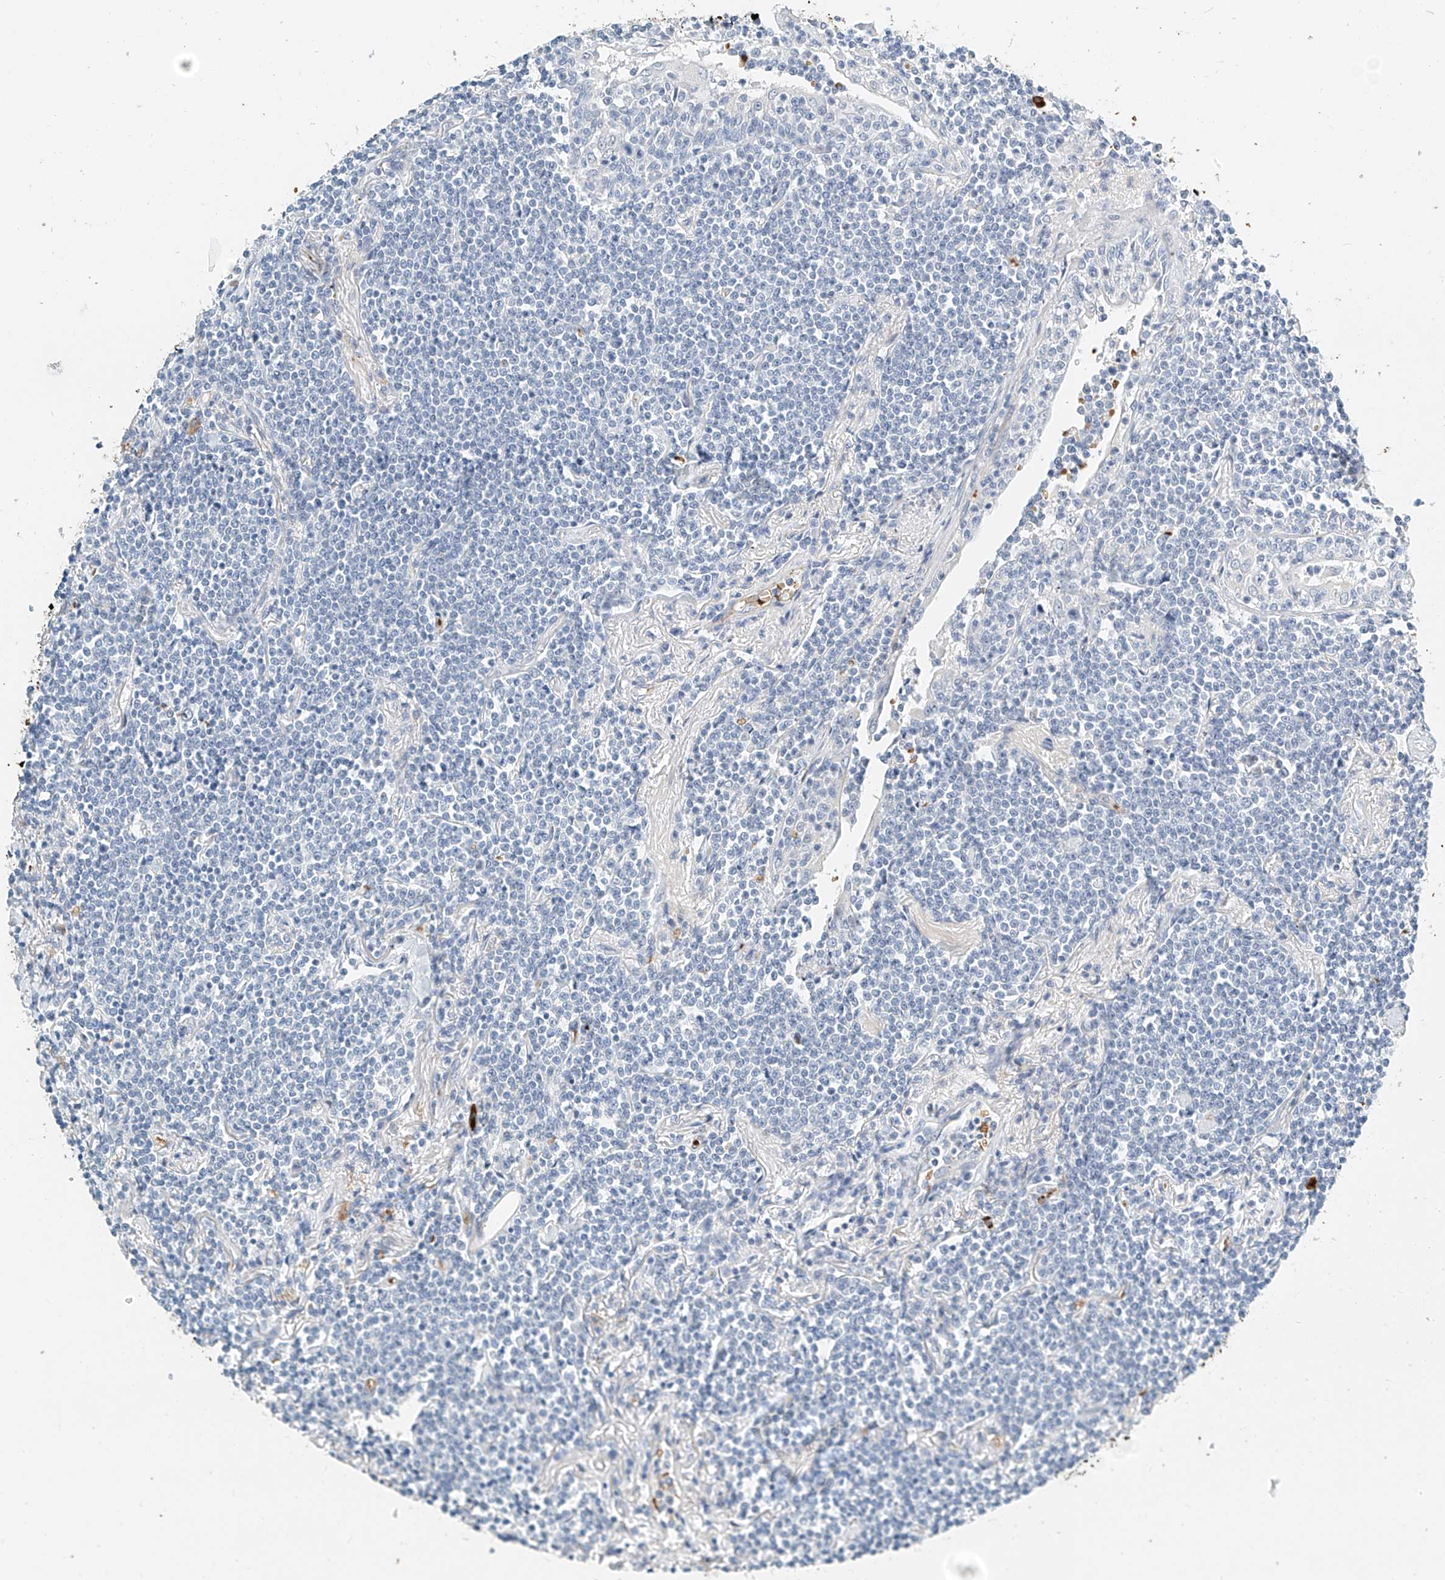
{"staining": {"intensity": "negative", "quantity": "none", "location": "none"}, "tissue": "lymphoma", "cell_type": "Tumor cells", "image_type": "cancer", "snomed": [{"axis": "morphology", "description": "Malignant lymphoma, non-Hodgkin's type, Low grade"}, {"axis": "topography", "description": "Lung"}], "caption": "IHC histopathology image of neoplastic tissue: malignant lymphoma, non-Hodgkin's type (low-grade) stained with DAB displays no significant protein positivity in tumor cells.", "gene": "RCAN3", "patient": {"sex": "female", "age": 71}}